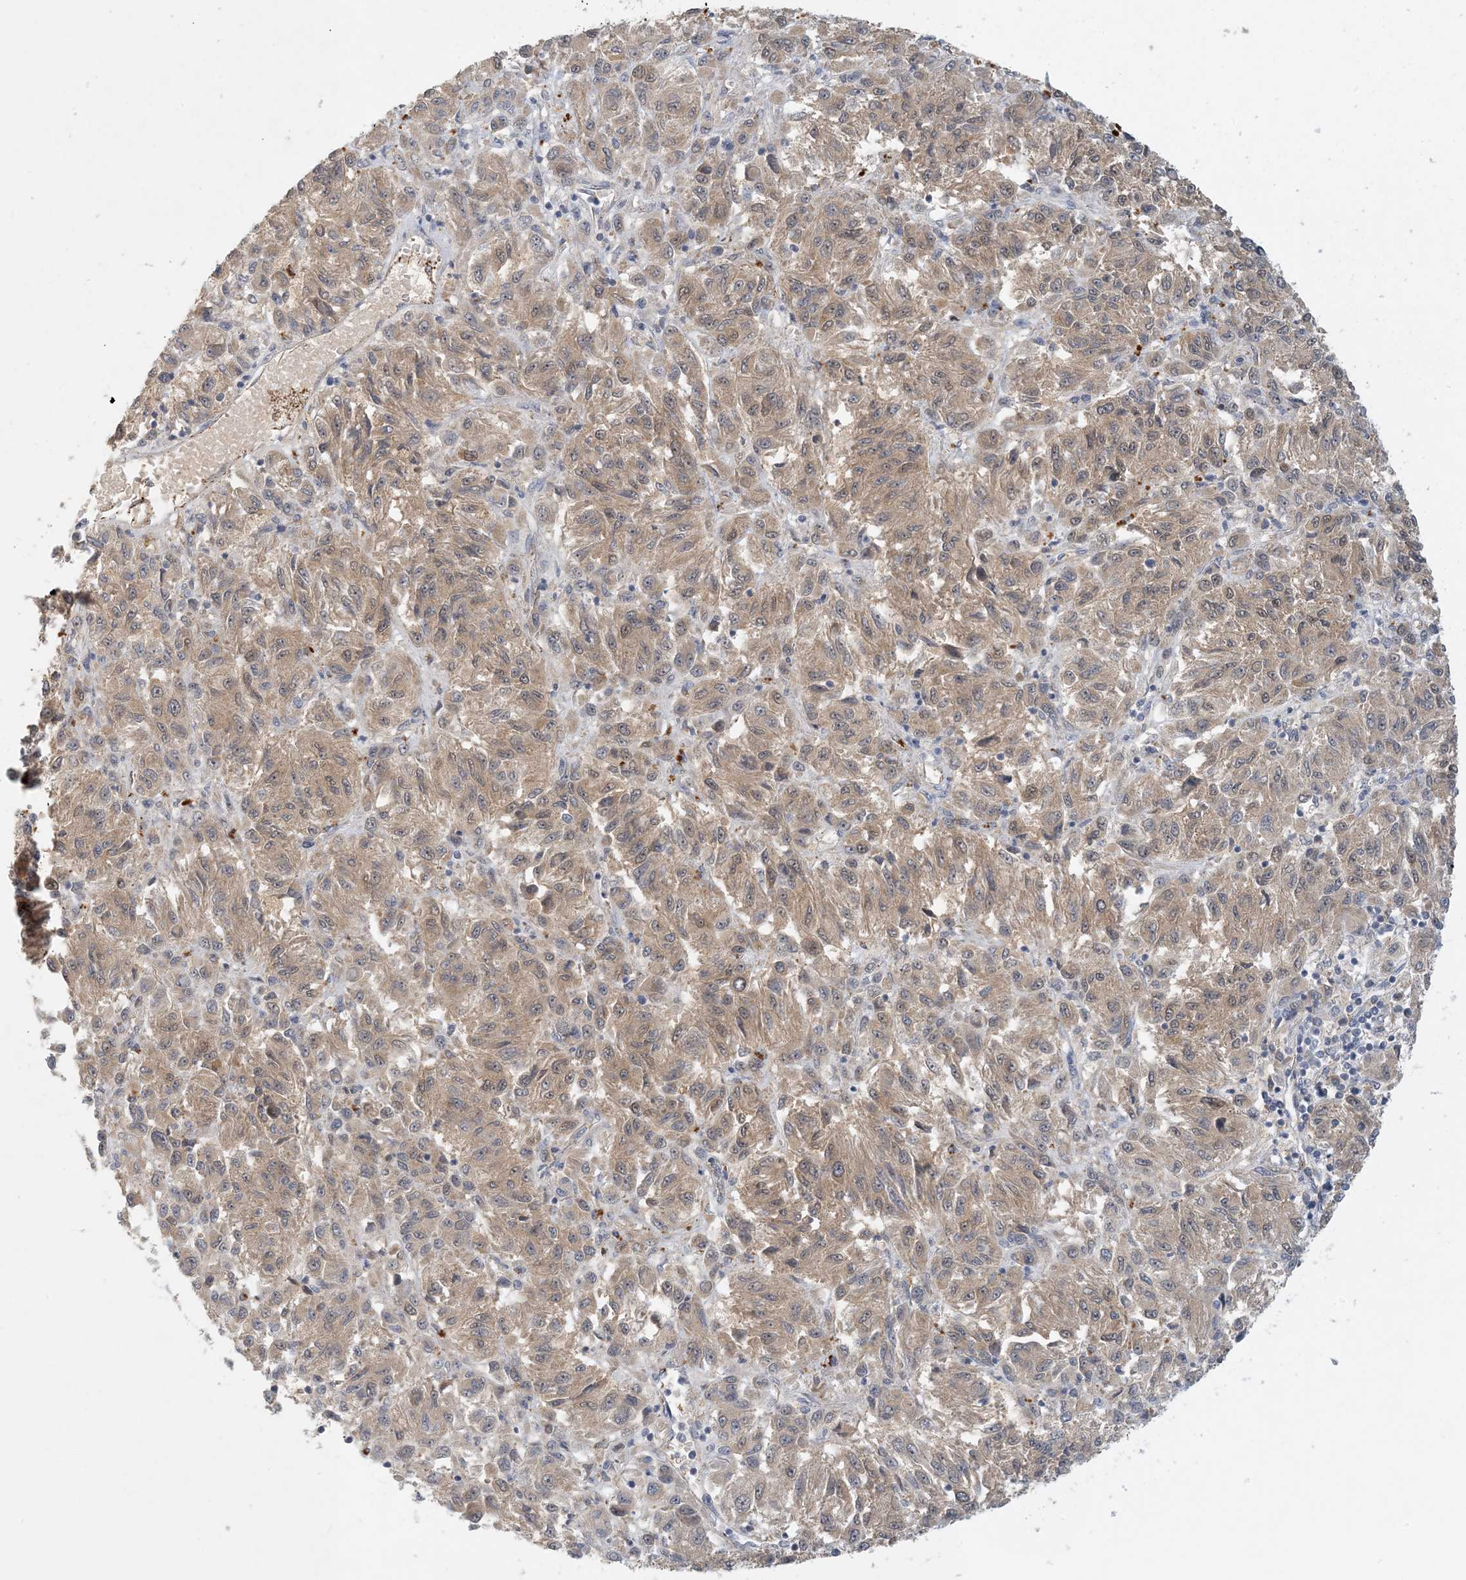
{"staining": {"intensity": "weak", "quantity": ">75%", "location": "cytoplasmic/membranous,nuclear"}, "tissue": "melanoma", "cell_type": "Tumor cells", "image_type": "cancer", "snomed": [{"axis": "morphology", "description": "Malignant melanoma, Metastatic site"}, {"axis": "topography", "description": "Lung"}], "caption": "Weak cytoplasmic/membranous and nuclear positivity is present in approximately >75% of tumor cells in melanoma.", "gene": "ZBTB3", "patient": {"sex": "male", "age": 64}}